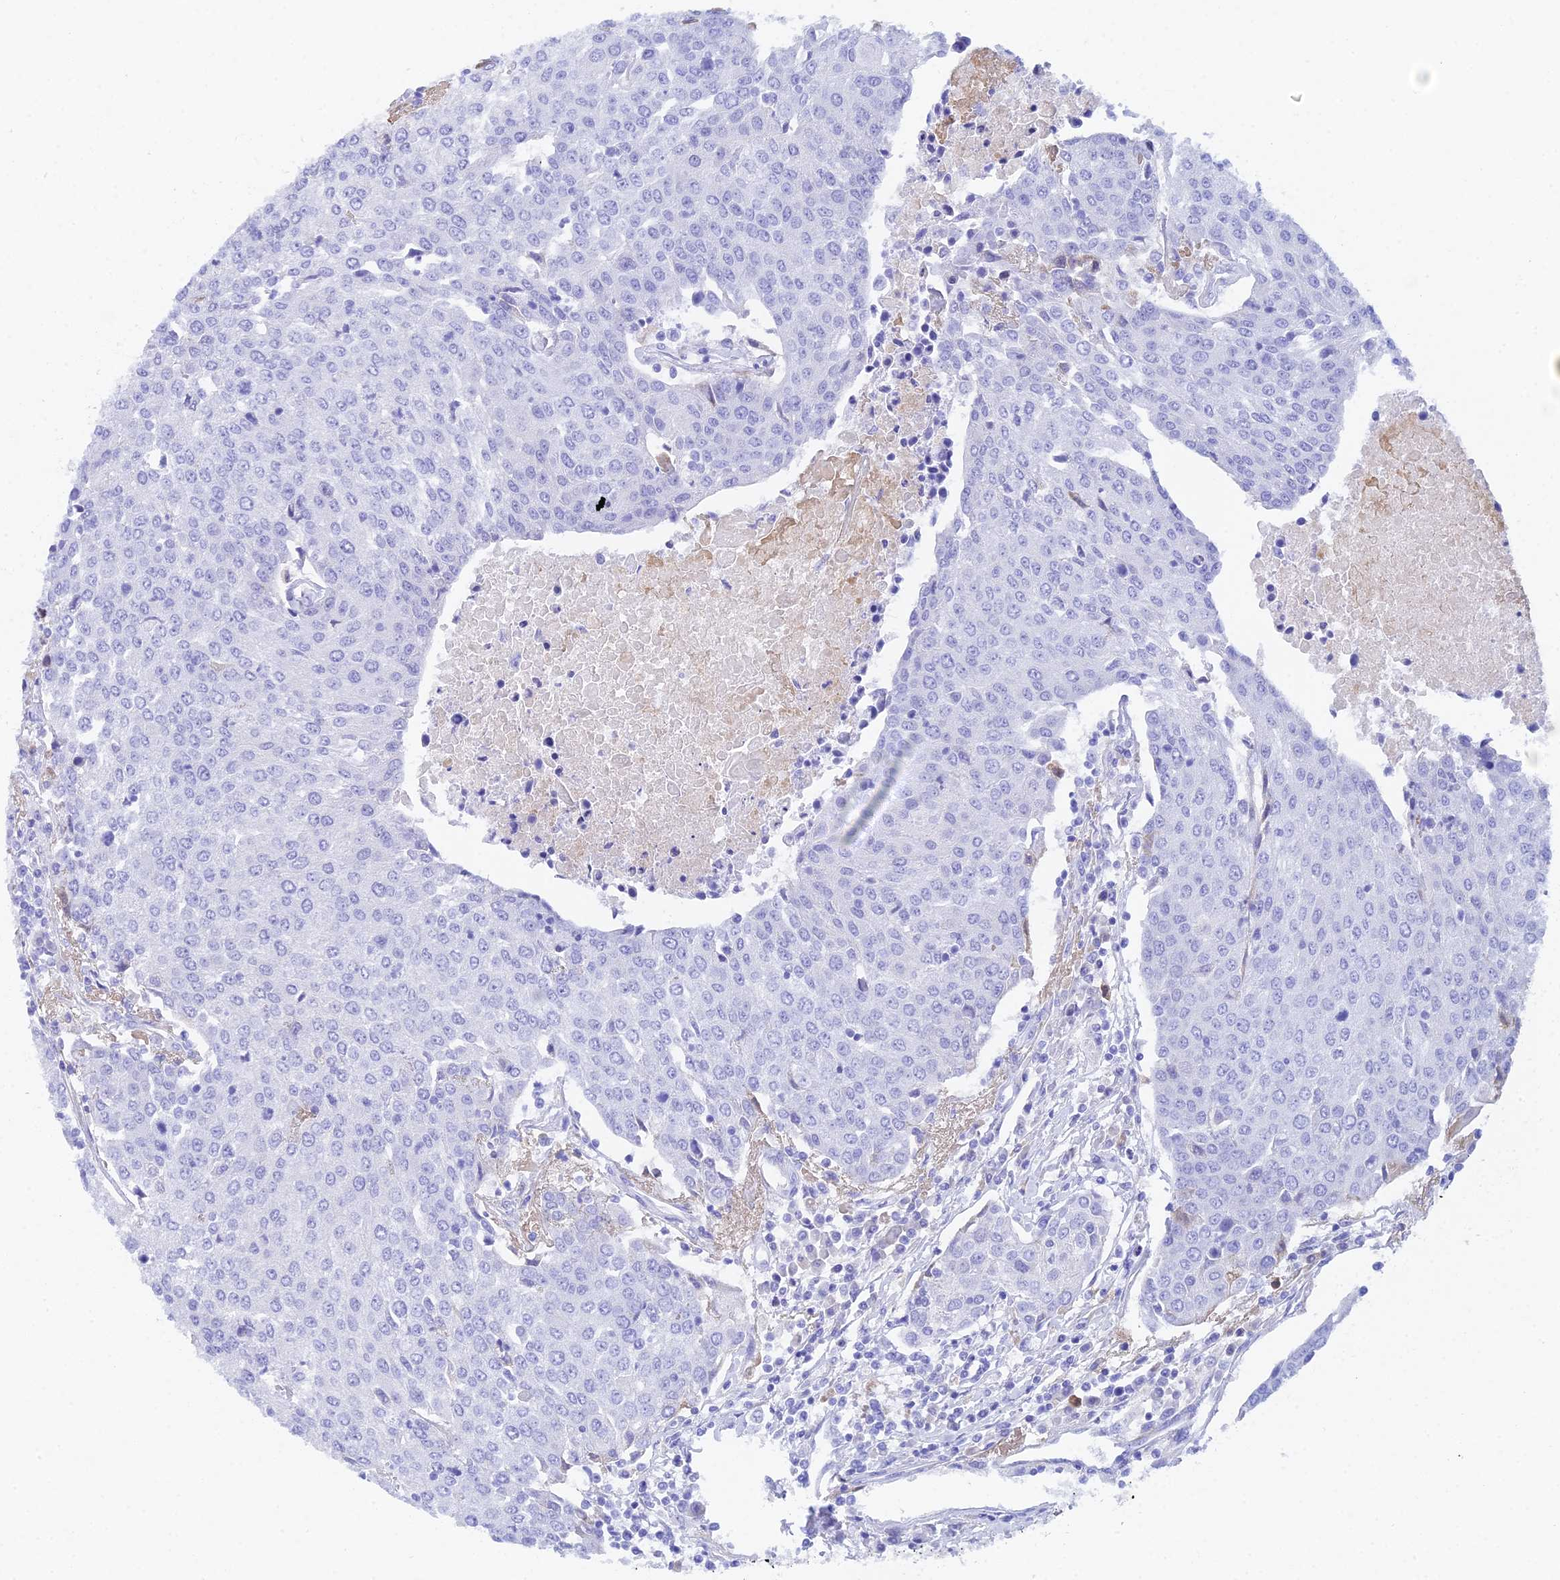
{"staining": {"intensity": "negative", "quantity": "none", "location": "none"}, "tissue": "urothelial cancer", "cell_type": "Tumor cells", "image_type": "cancer", "snomed": [{"axis": "morphology", "description": "Urothelial carcinoma, High grade"}, {"axis": "topography", "description": "Urinary bladder"}], "caption": "Tumor cells show no significant expression in high-grade urothelial carcinoma.", "gene": "REG1A", "patient": {"sex": "female", "age": 85}}